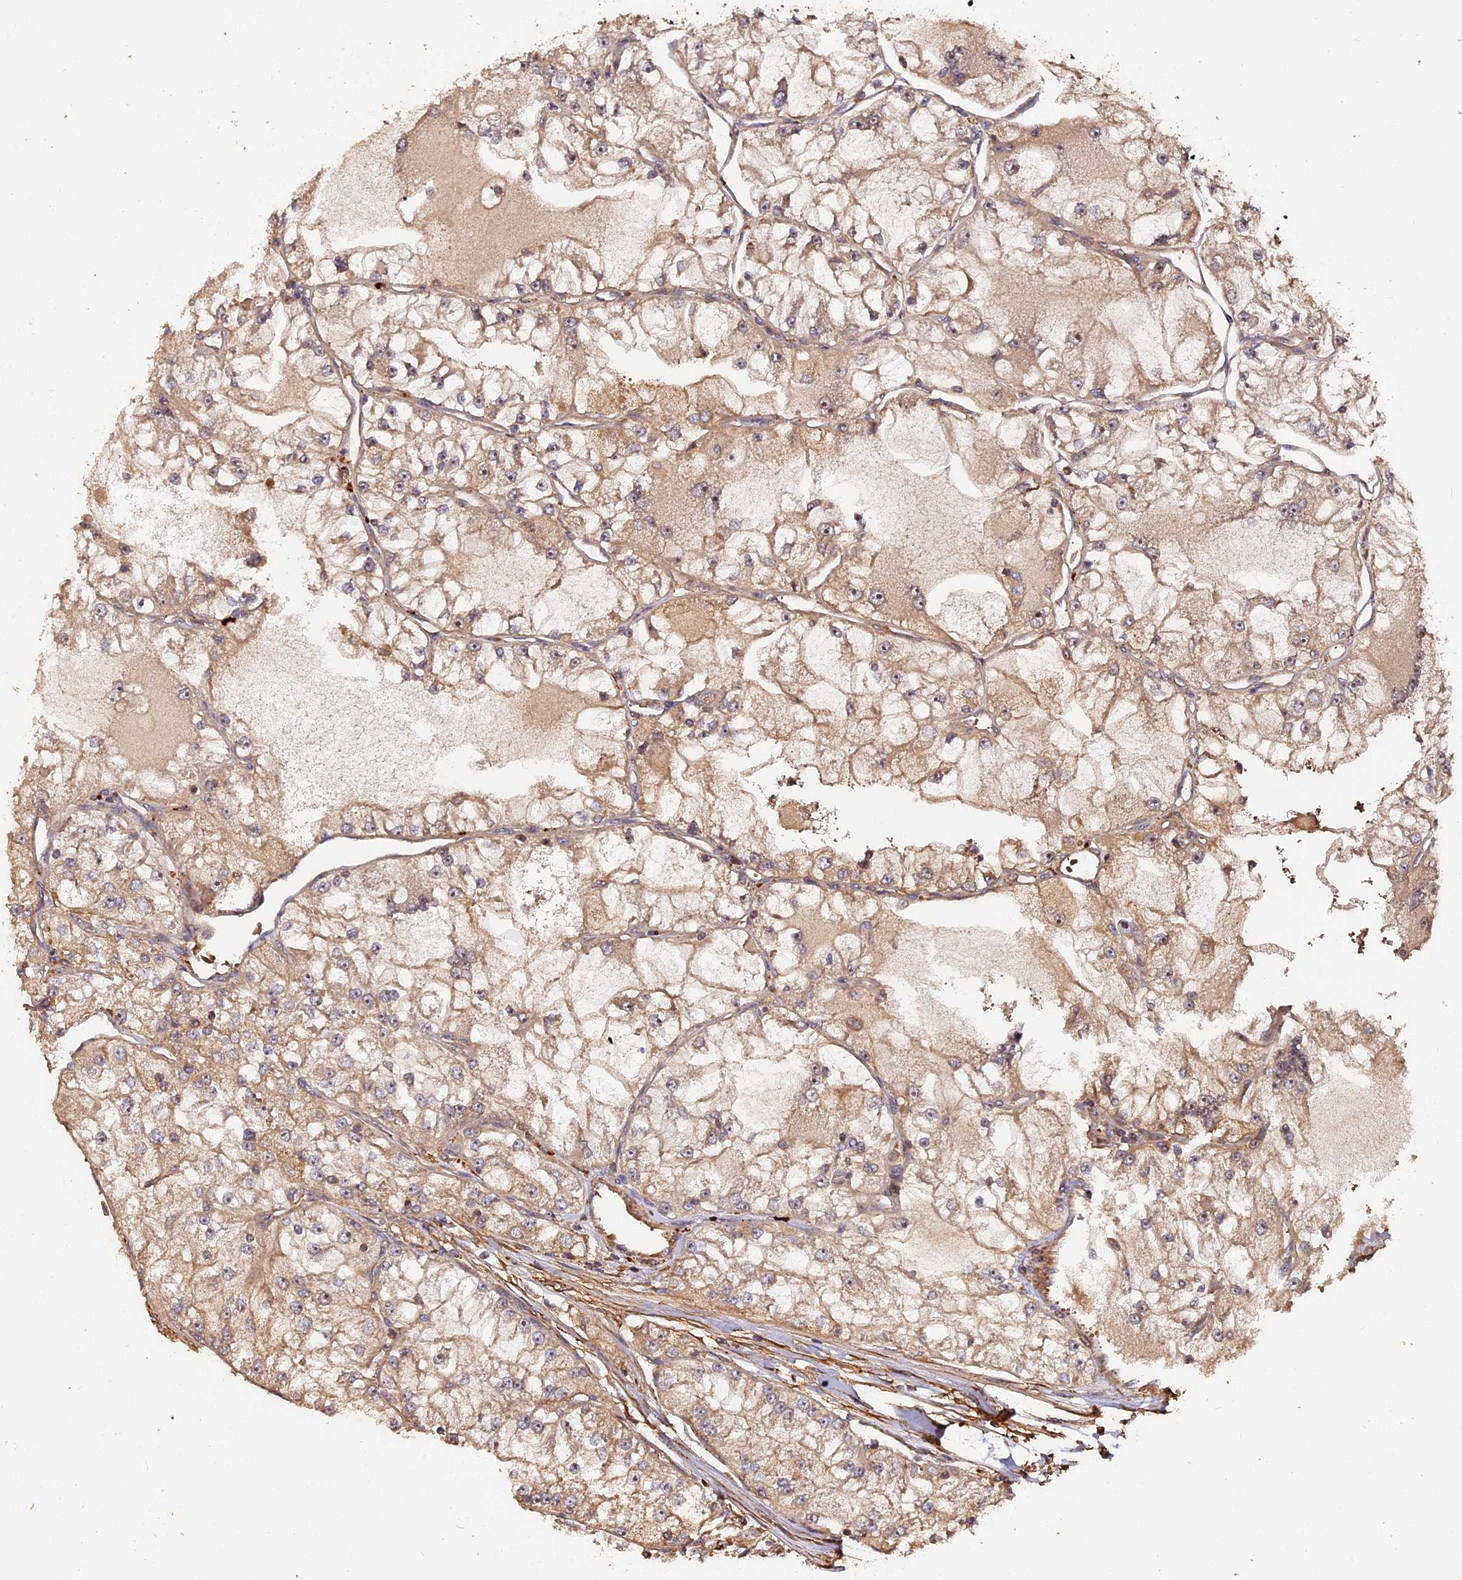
{"staining": {"intensity": "weak", "quantity": ">75%", "location": "cytoplasmic/membranous,nuclear"}, "tissue": "renal cancer", "cell_type": "Tumor cells", "image_type": "cancer", "snomed": [{"axis": "morphology", "description": "Adenocarcinoma, NOS"}, {"axis": "topography", "description": "Kidney"}], "caption": "Weak cytoplasmic/membranous and nuclear protein expression is present in about >75% of tumor cells in renal adenocarcinoma. The protein is shown in brown color, while the nuclei are stained blue.", "gene": "MMP15", "patient": {"sex": "female", "age": 72}}